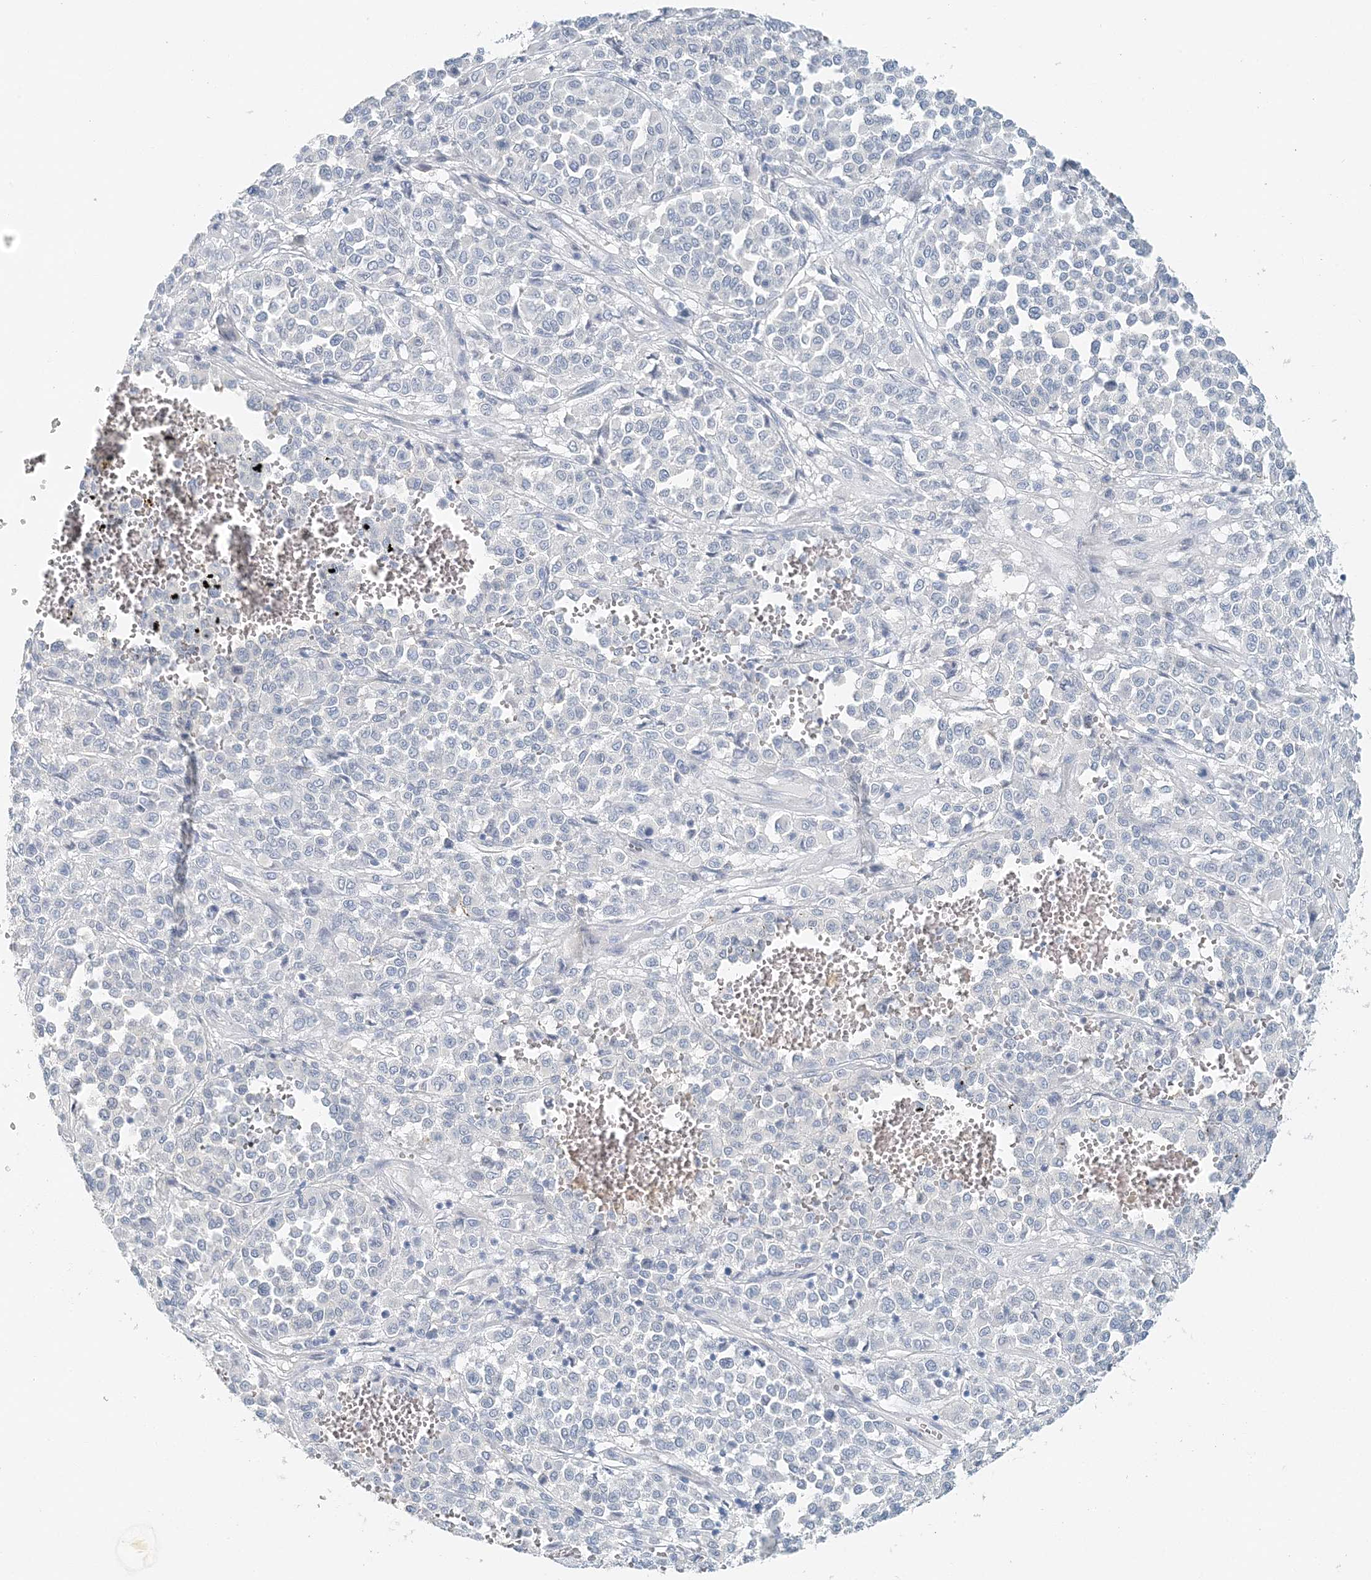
{"staining": {"intensity": "negative", "quantity": "none", "location": "none"}, "tissue": "melanoma", "cell_type": "Tumor cells", "image_type": "cancer", "snomed": [{"axis": "morphology", "description": "Malignant melanoma, Metastatic site"}, {"axis": "topography", "description": "Pancreas"}], "caption": "A histopathology image of malignant melanoma (metastatic site) stained for a protein demonstrates no brown staining in tumor cells.", "gene": "VILL", "patient": {"sex": "female", "age": 30}}